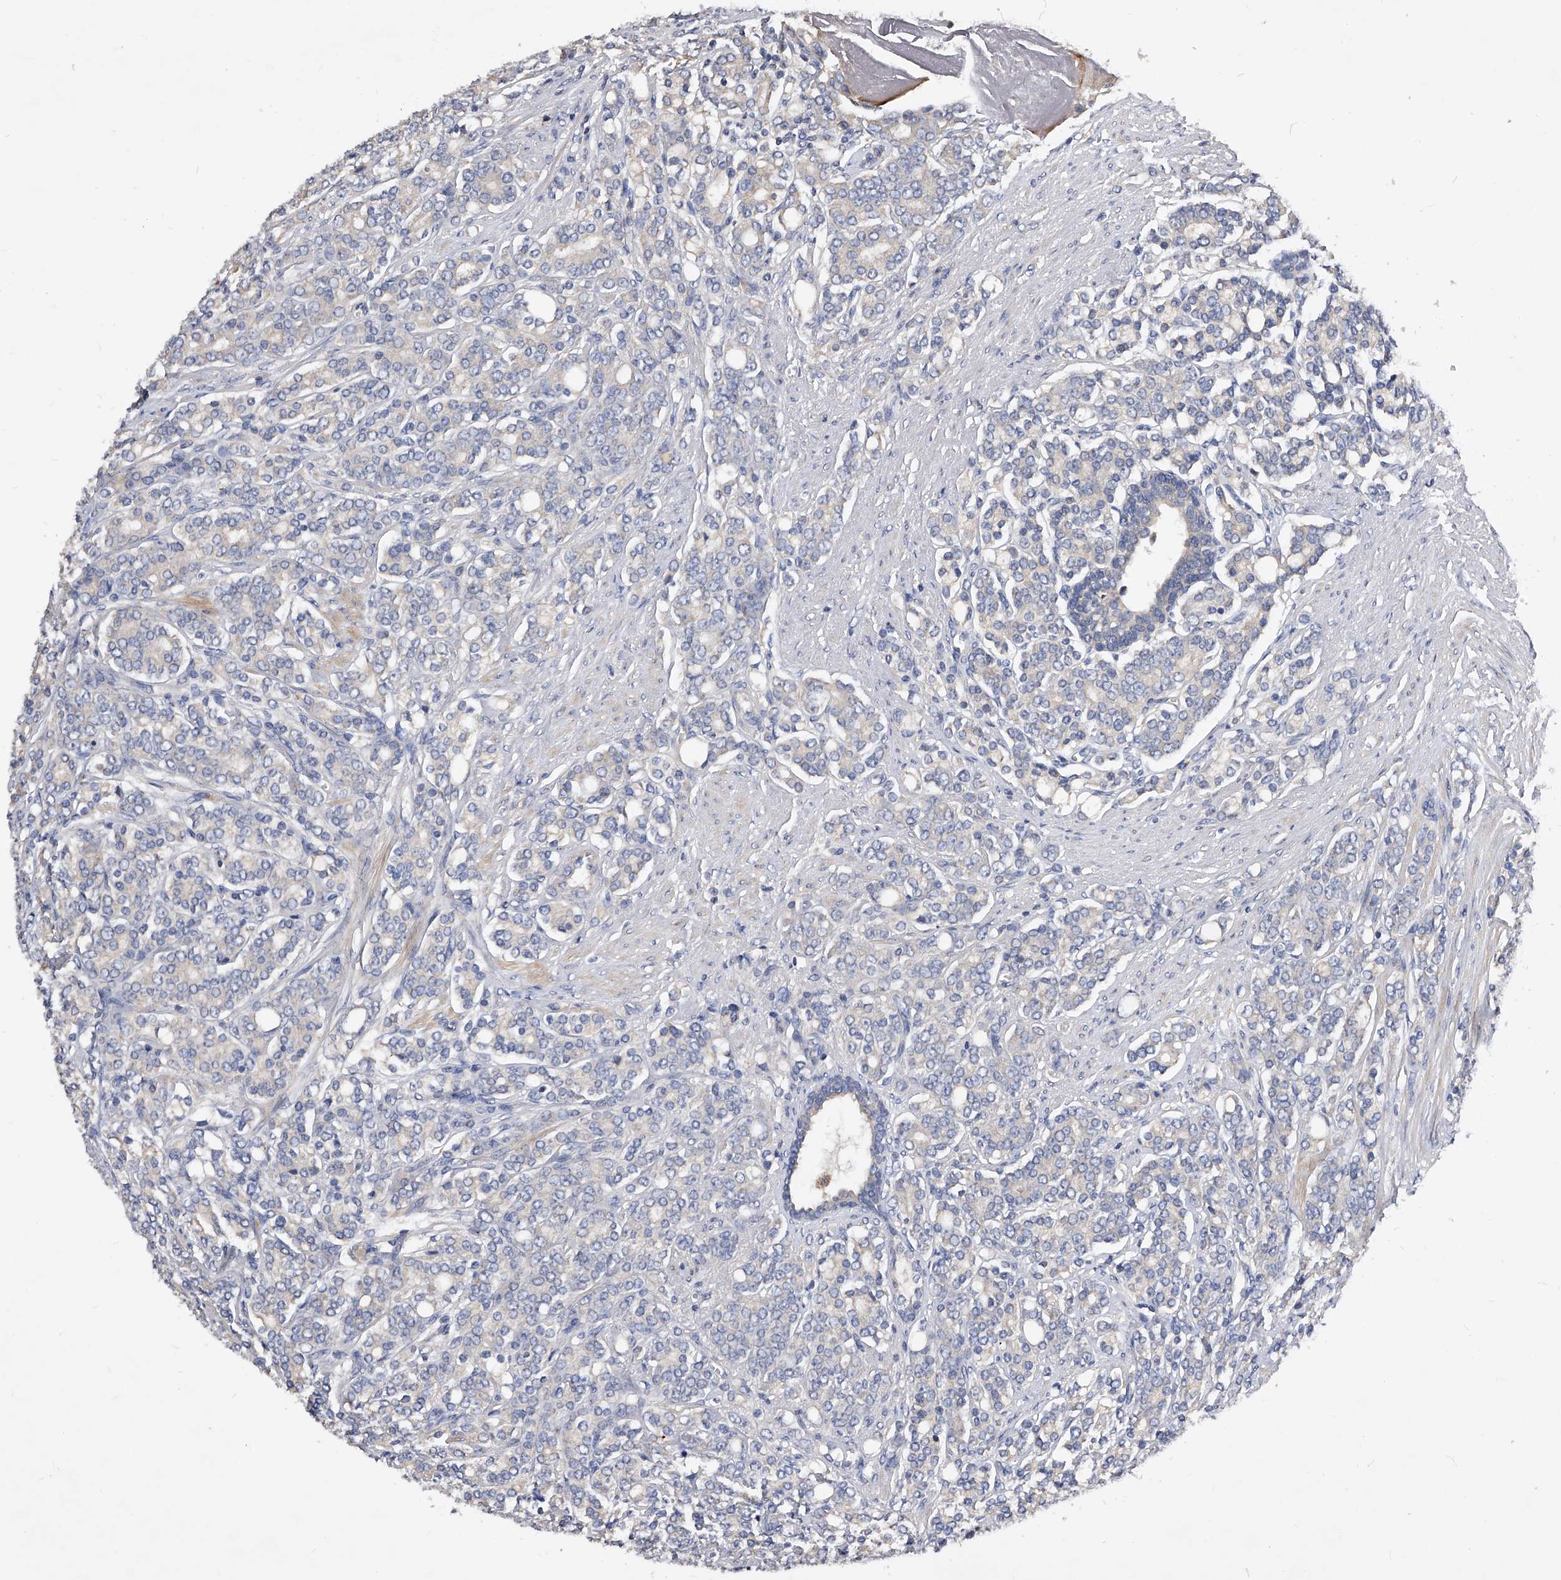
{"staining": {"intensity": "negative", "quantity": "none", "location": "none"}, "tissue": "prostate cancer", "cell_type": "Tumor cells", "image_type": "cancer", "snomed": [{"axis": "morphology", "description": "Adenocarcinoma, High grade"}, {"axis": "topography", "description": "Prostate"}], "caption": "This is an immunohistochemistry (IHC) micrograph of adenocarcinoma (high-grade) (prostate). There is no expression in tumor cells.", "gene": "ARL4C", "patient": {"sex": "male", "age": 62}}